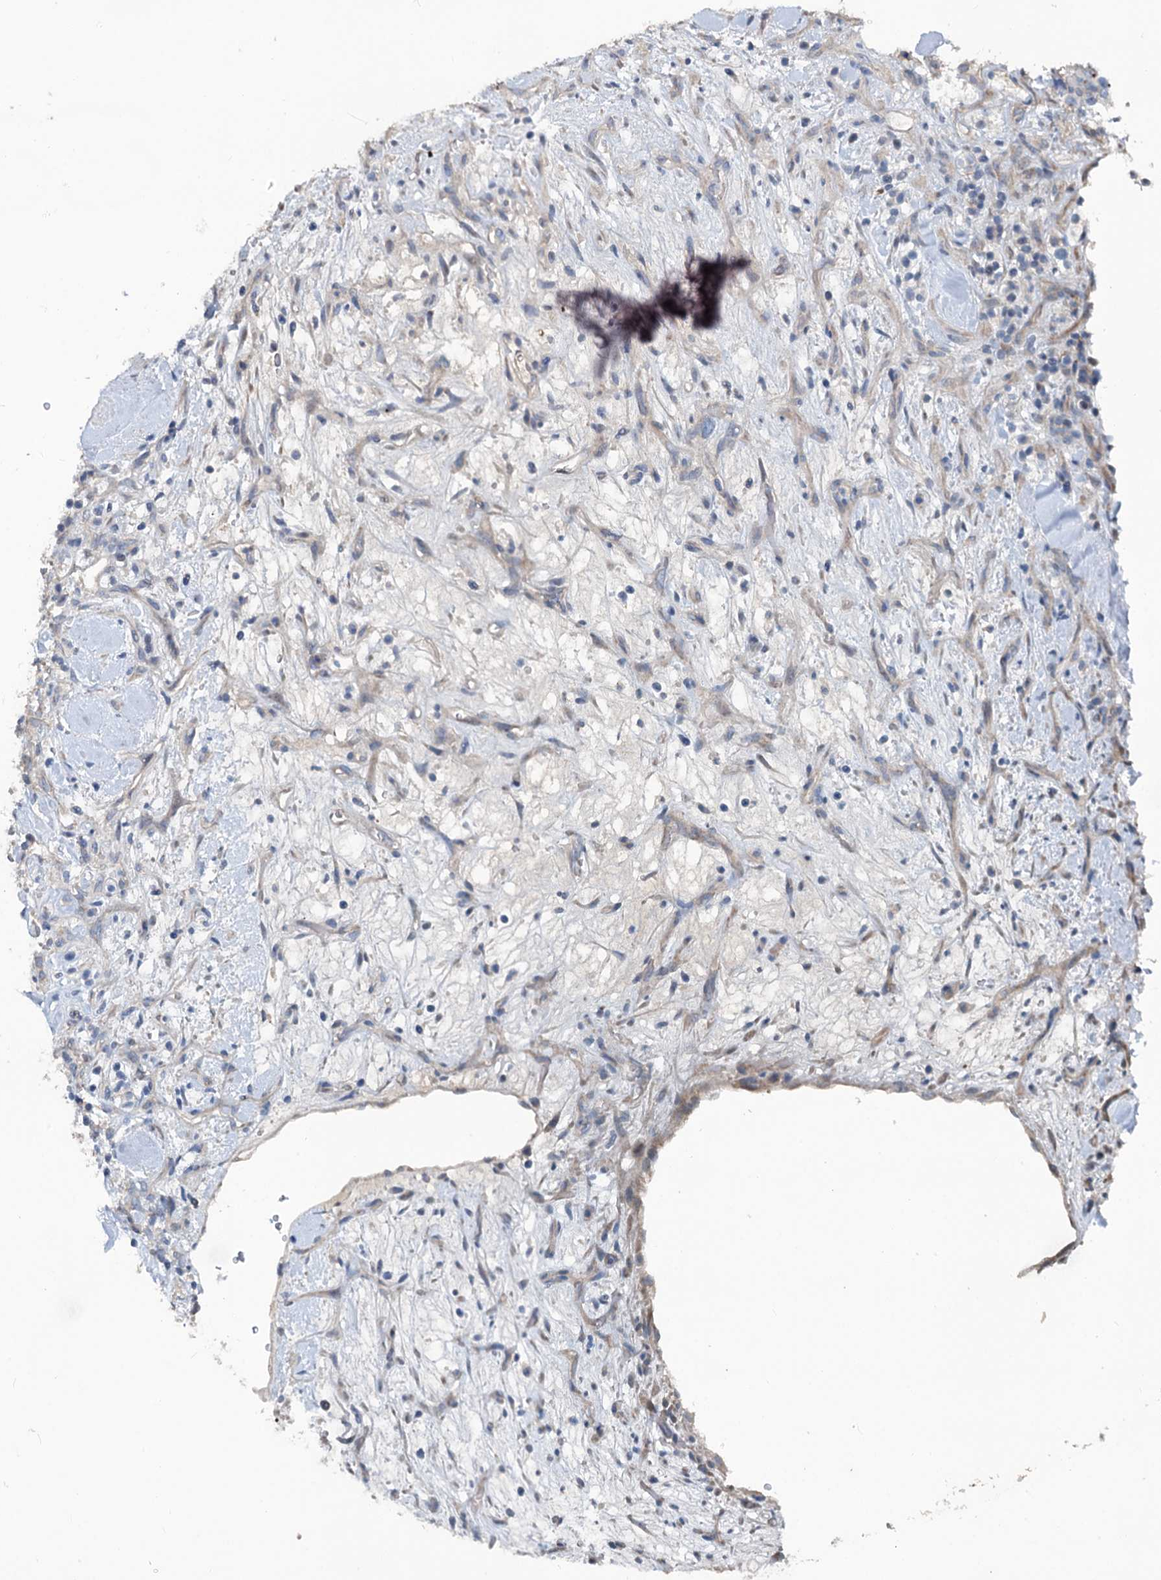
{"staining": {"intensity": "negative", "quantity": "none", "location": "none"}, "tissue": "renal cancer", "cell_type": "Tumor cells", "image_type": "cancer", "snomed": [{"axis": "morphology", "description": "Adenocarcinoma, NOS"}, {"axis": "topography", "description": "Kidney"}], "caption": "DAB immunohistochemical staining of human adenocarcinoma (renal) shows no significant expression in tumor cells.", "gene": "TEDC1", "patient": {"sex": "male", "age": 77}}